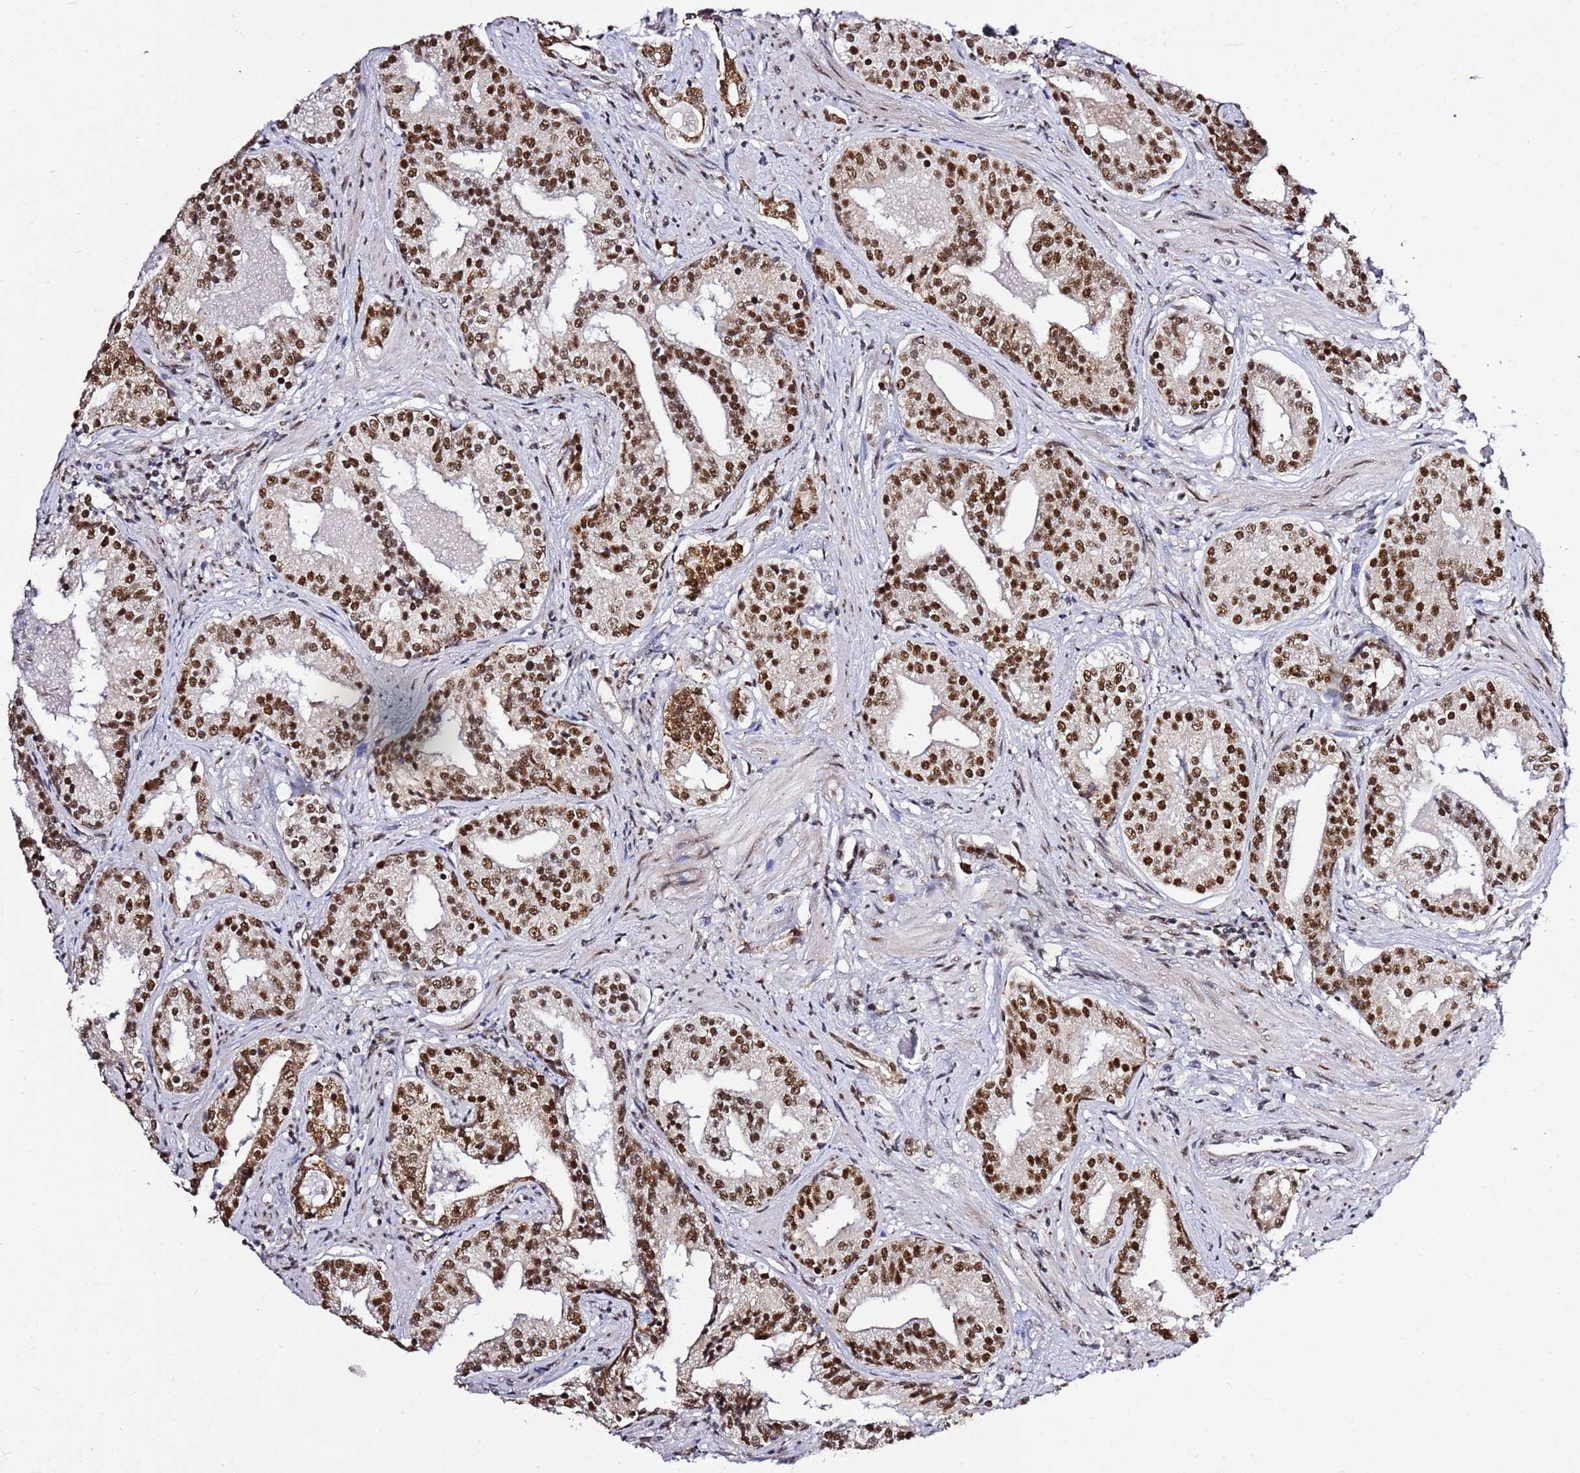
{"staining": {"intensity": "strong", "quantity": ">75%", "location": "nuclear"}, "tissue": "prostate cancer", "cell_type": "Tumor cells", "image_type": "cancer", "snomed": [{"axis": "morphology", "description": "Adenocarcinoma, High grade"}, {"axis": "topography", "description": "Prostate"}], "caption": "About >75% of tumor cells in prostate cancer (adenocarcinoma (high-grade)) reveal strong nuclear protein positivity as visualized by brown immunohistochemical staining.", "gene": "AKAP8L", "patient": {"sex": "male", "age": 58}}